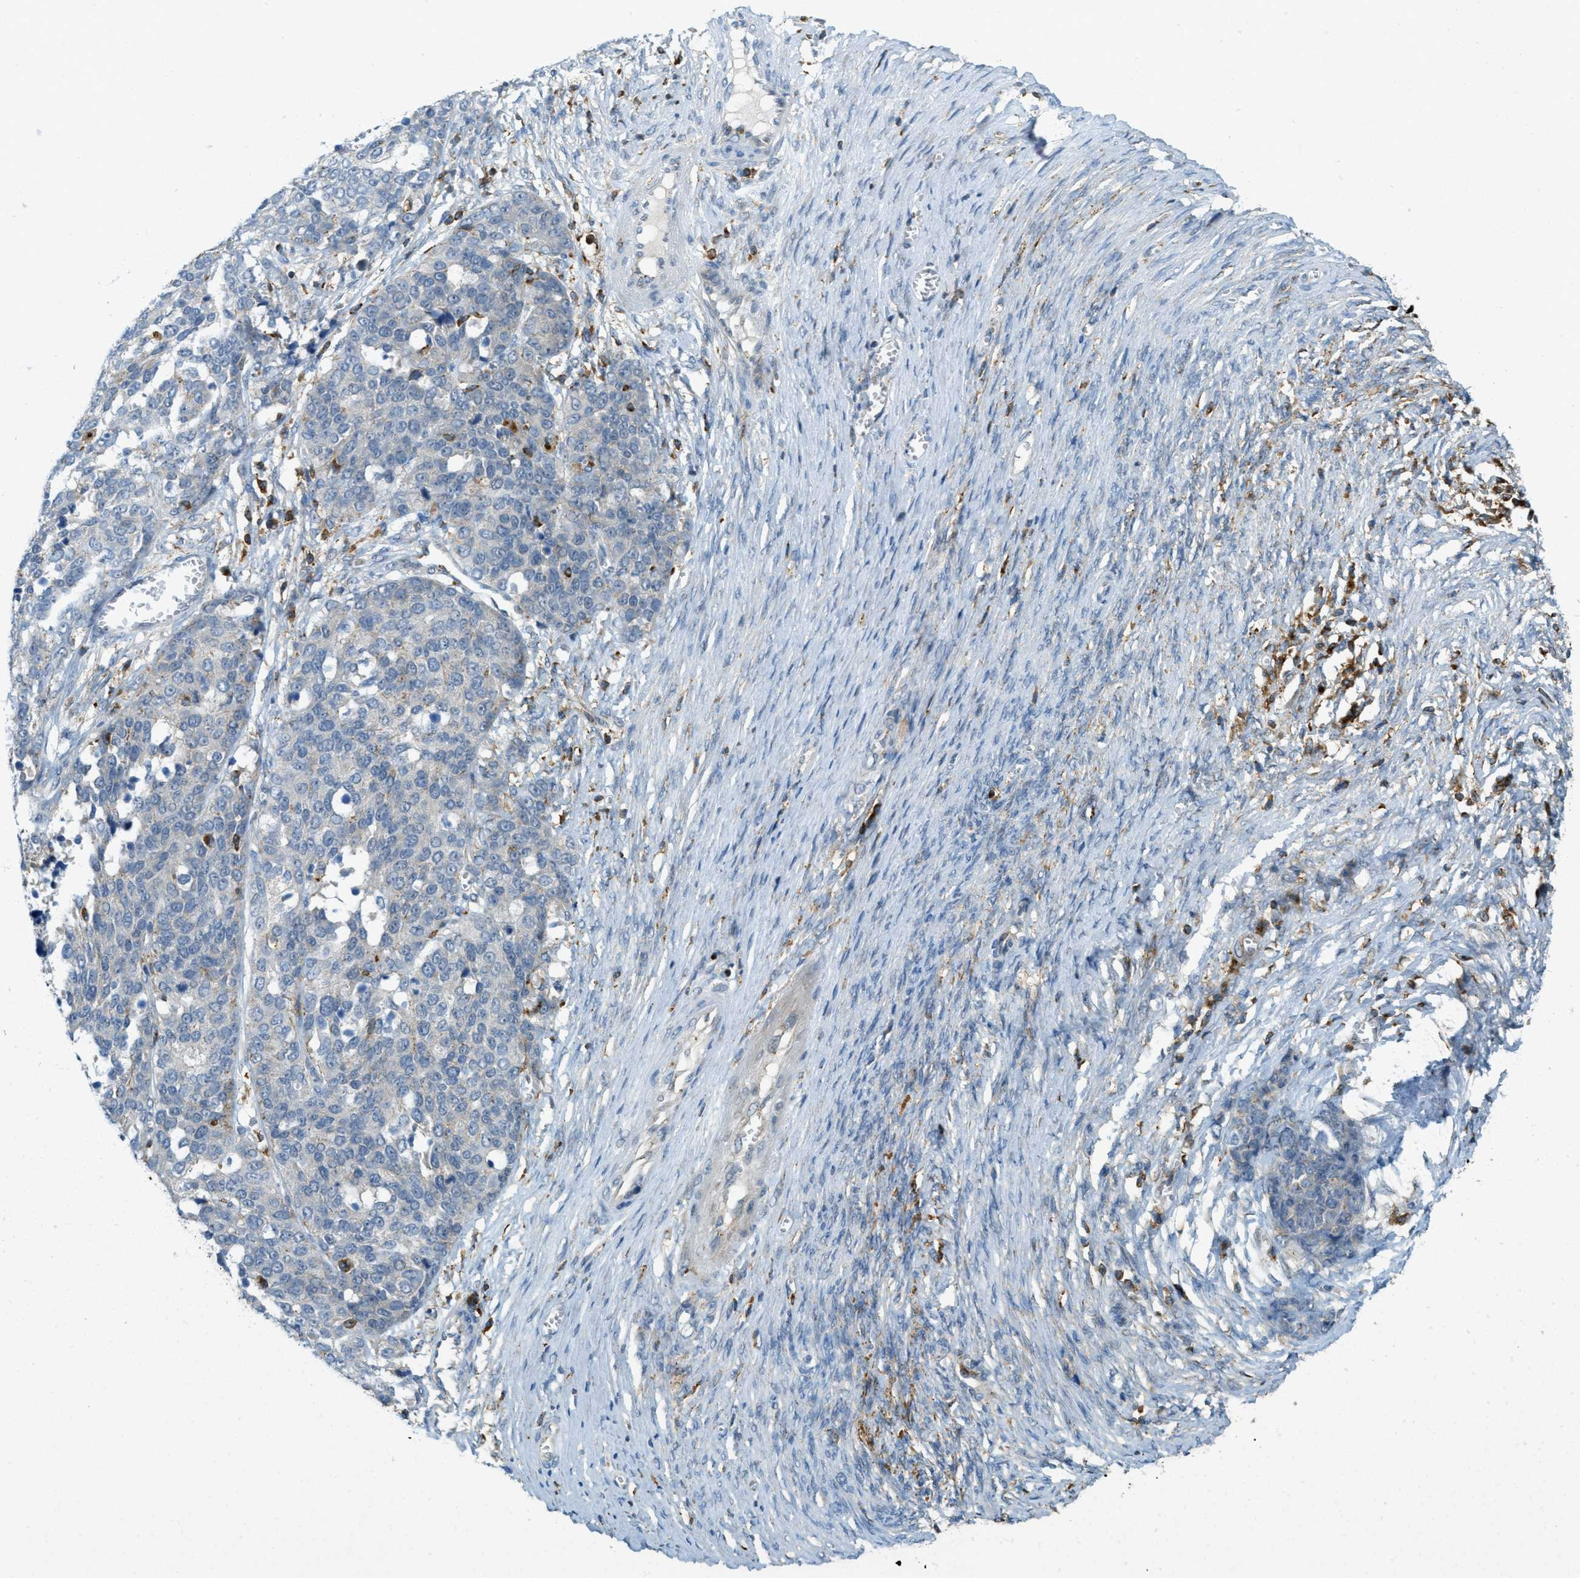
{"staining": {"intensity": "weak", "quantity": "<25%", "location": "cytoplasmic/membranous"}, "tissue": "ovarian cancer", "cell_type": "Tumor cells", "image_type": "cancer", "snomed": [{"axis": "morphology", "description": "Cystadenocarcinoma, serous, NOS"}, {"axis": "topography", "description": "Ovary"}], "caption": "Immunohistochemistry (IHC) micrograph of ovarian serous cystadenocarcinoma stained for a protein (brown), which exhibits no expression in tumor cells. (DAB immunohistochemistry (IHC) with hematoxylin counter stain).", "gene": "PLBD2", "patient": {"sex": "female", "age": 44}}